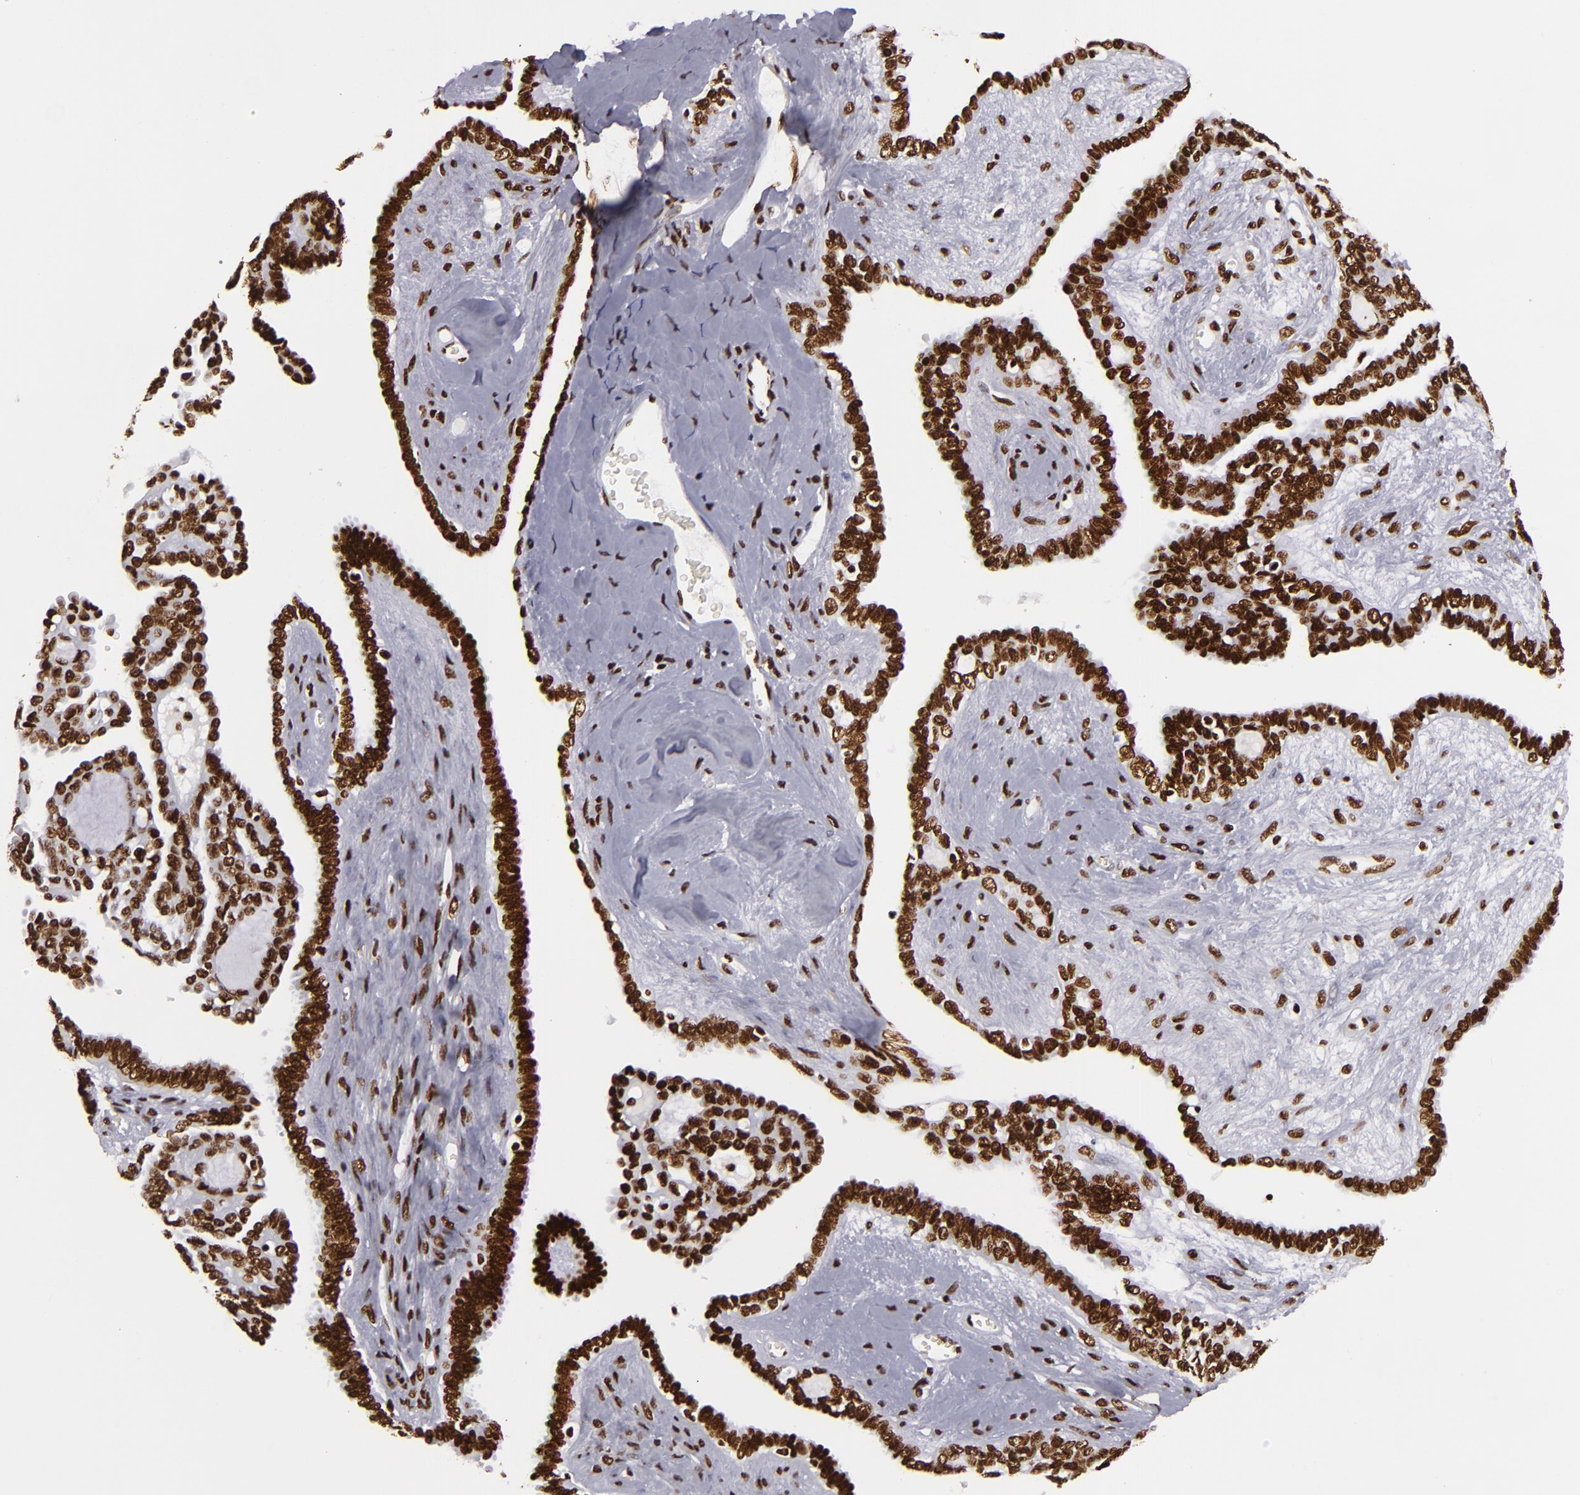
{"staining": {"intensity": "strong", "quantity": ">75%", "location": "nuclear"}, "tissue": "ovarian cancer", "cell_type": "Tumor cells", "image_type": "cancer", "snomed": [{"axis": "morphology", "description": "Cystadenocarcinoma, serous, NOS"}, {"axis": "topography", "description": "Ovary"}], "caption": "High-magnification brightfield microscopy of serous cystadenocarcinoma (ovarian) stained with DAB (3,3'-diaminobenzidine) (brown) and counterstained with hematoxylin (blue). tumor cells exhibit strong nuclear expression is identified in approximately>75% of cells.", "gene": "SAFB", "patient": {"sex": "female", "age": 71}}